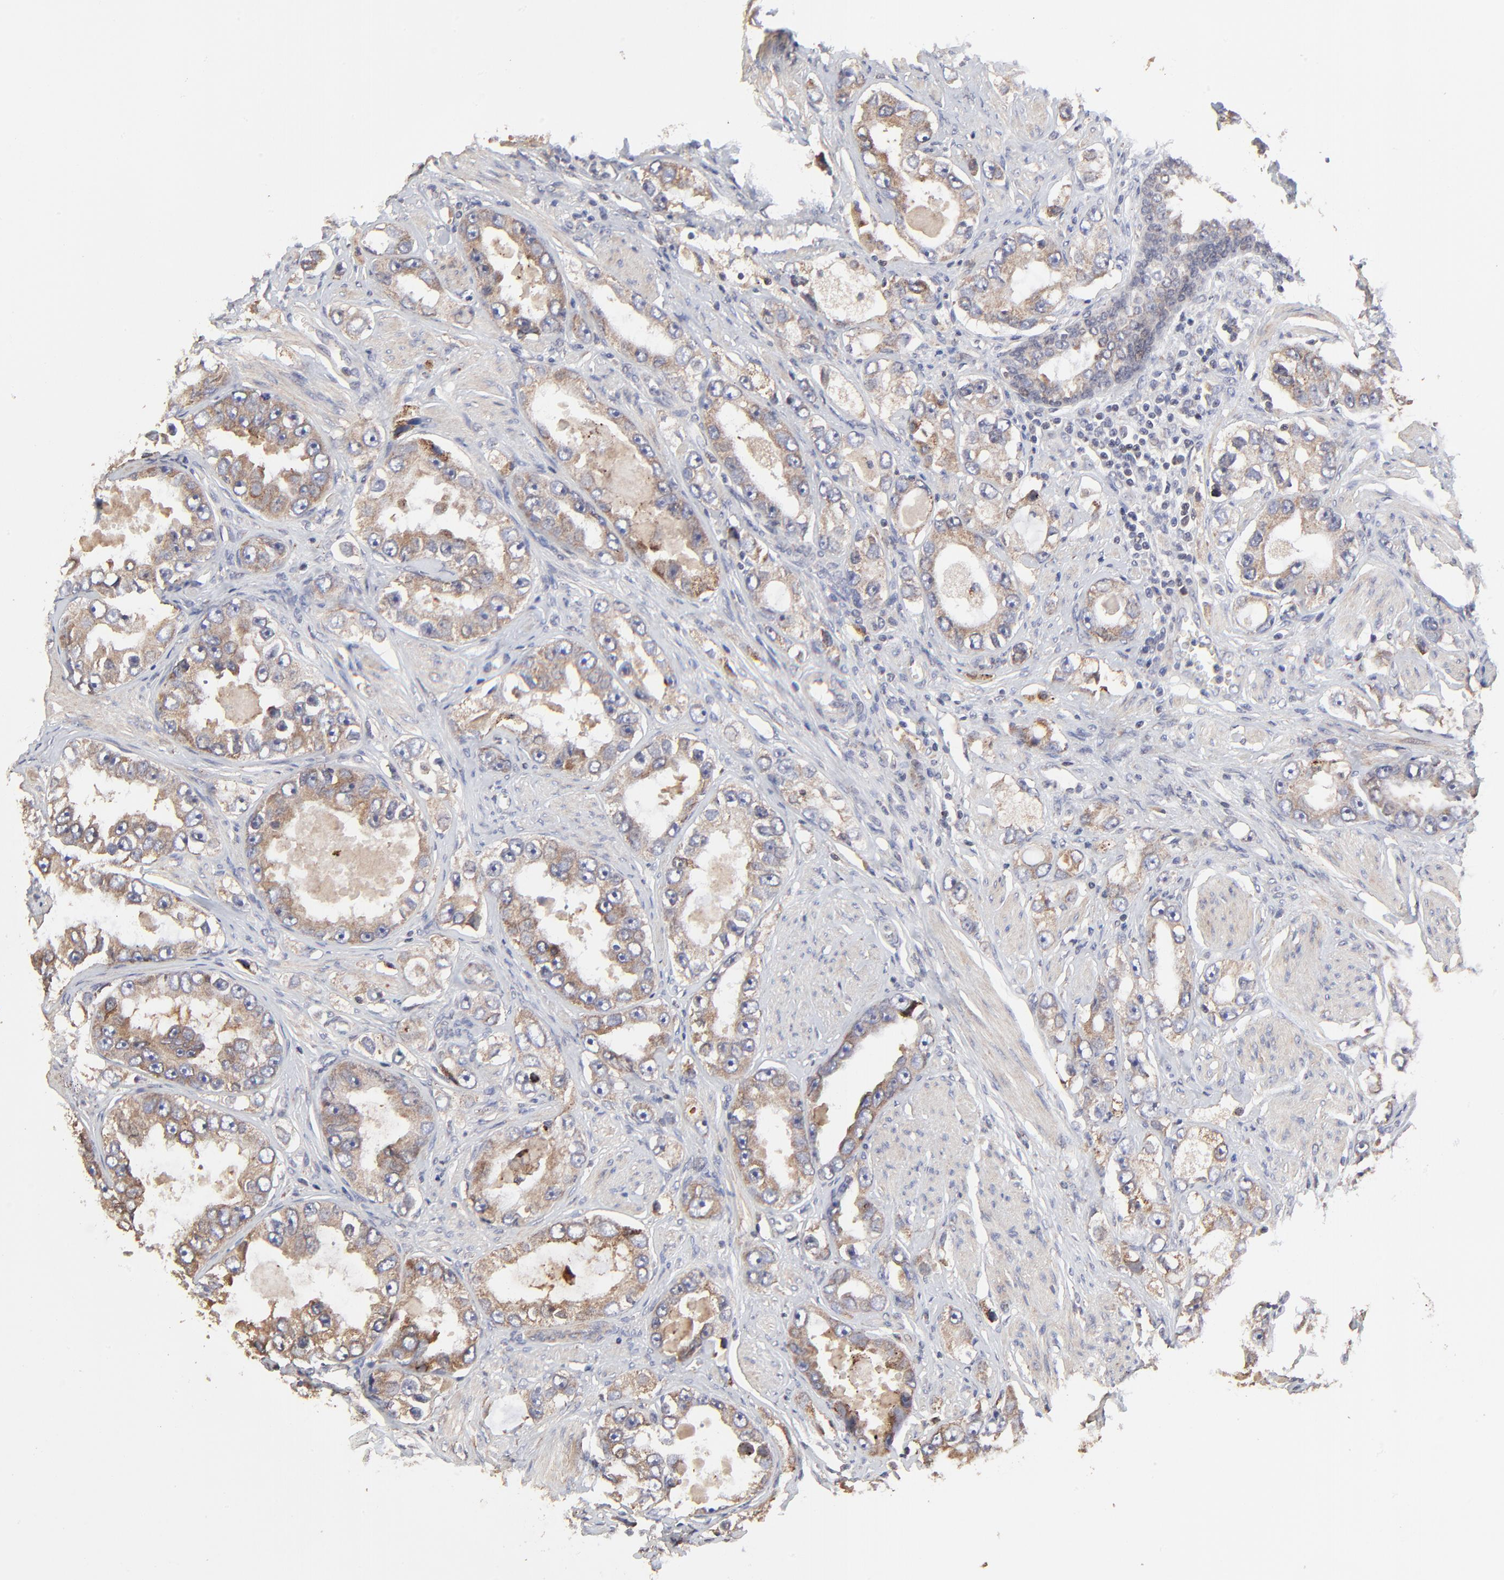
{"staining": {"intensity": "weak", "quantity": ">75%", "location": "cytoplasmic/membranous"}, "tissue": "prostate cancer", "cell_type": "Tumor cells", "image_type": "cancer", "snomed": [{"axis": "morphology", "description": "Adenocarcinoma, High grade"}, {"axis": "topography", "description": "Prostate"}], "caption": "Immunohistochemical staining of human prostate adenocarcinoma (high-grade) demonstrates low levels of weak cytoplasmic/membranous protein staining in approximately >75% of tumor cells.", "gene": "ELP2", "patient": {"sex": "male", "age": 63}}